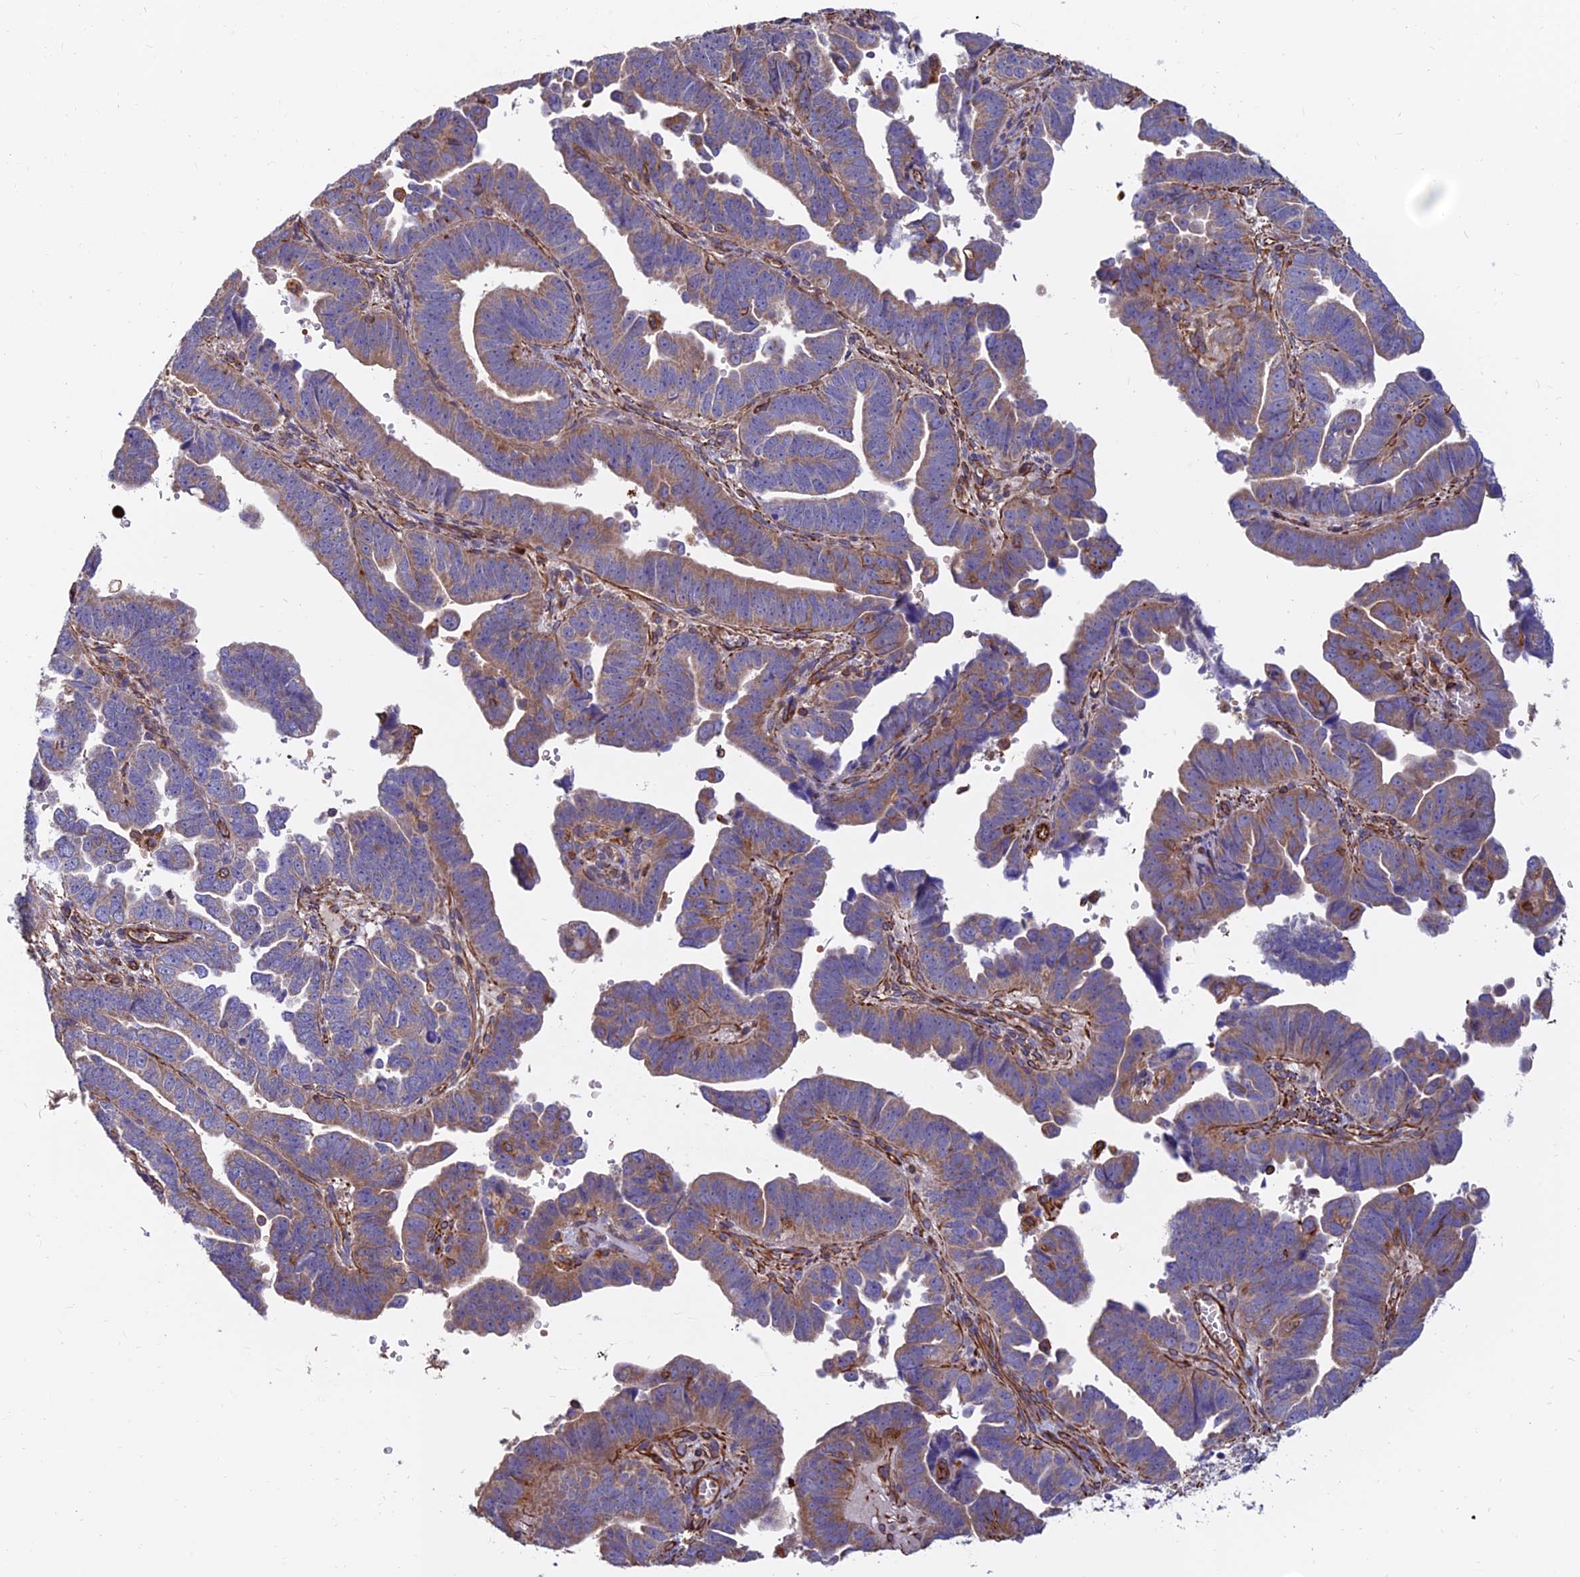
{"staining": {"intensity": "weak", "quantity": "25%-75%", "location": "cytoplasmic/membranous"}, "tissue": "endometrial cancer", "cell_type": "Tumor cells", "image_type": "cancer", "snomed": [{"axis": "morphology", "description": "Adenocarcinoma, NOS"}, {"axis": "topography", "description": "Endometrium"}], "caption": "A low amount of weak cytoplasmic/membranous positivity is seen in approximately 25%-75% of tumor cells in endometrial cancer tissue.", "gene": "CDK18", "patient": {"sex": "female", "age": 75}}